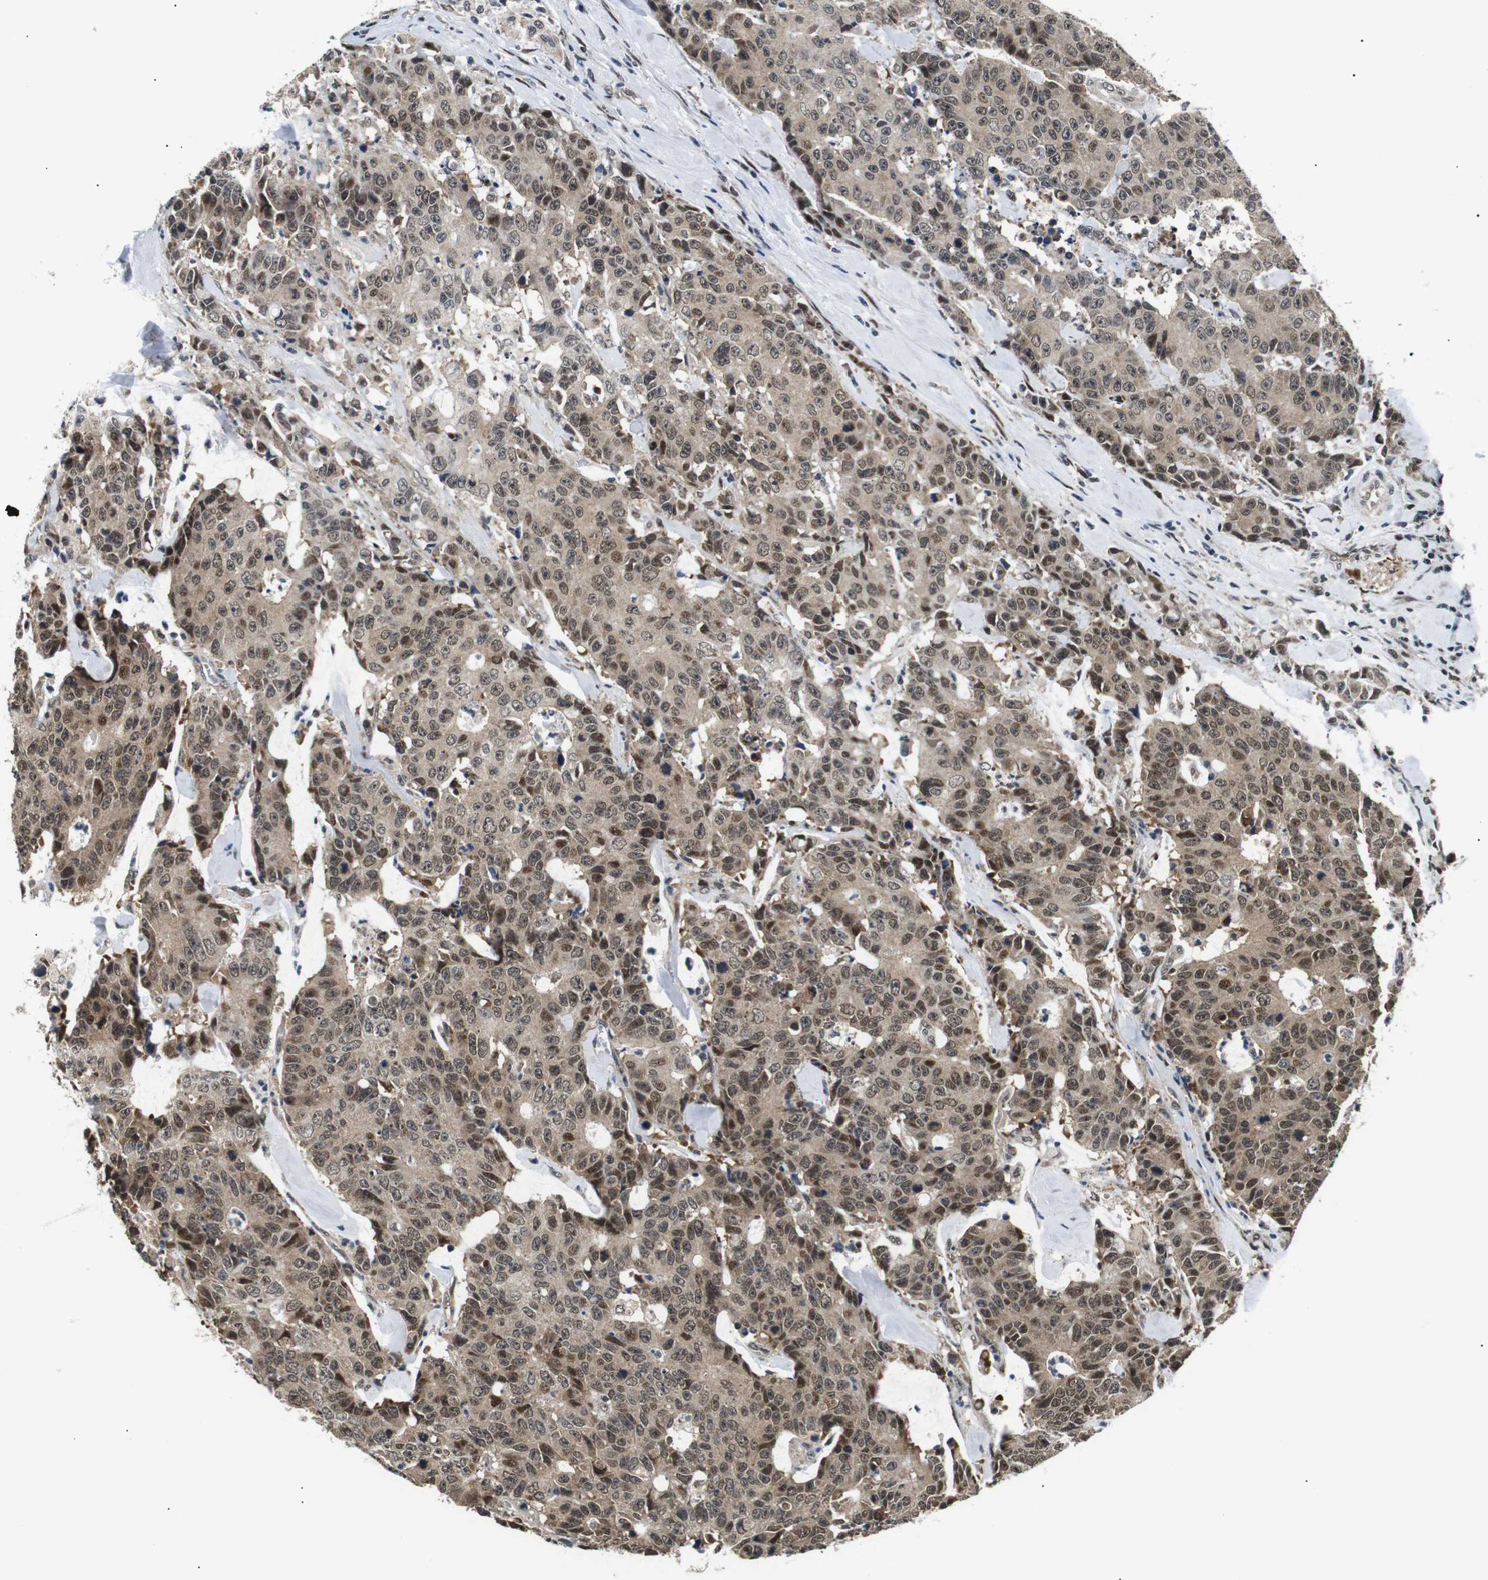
{"staining": {"intensity": "moderate", "quantity": ">75%", "location": "cytoplasmic/membranous,nuclear"}, "tissue": "colorectal cancer", "cell_type": "Tumor cells", "image_type": "cancer", "snomed": [{"axis": "morphology", "description": "Adenocarcinoma, NOS"}, {"axis": "topography", "description": "Colon"}], "caption": "Colorectal cancer stained for a protein displays moderate cytoplasmic/membranous and nuclear positivity in tumor cells.", "gene": "SKP1", "patient": {"sex": "female", "age": 86}}